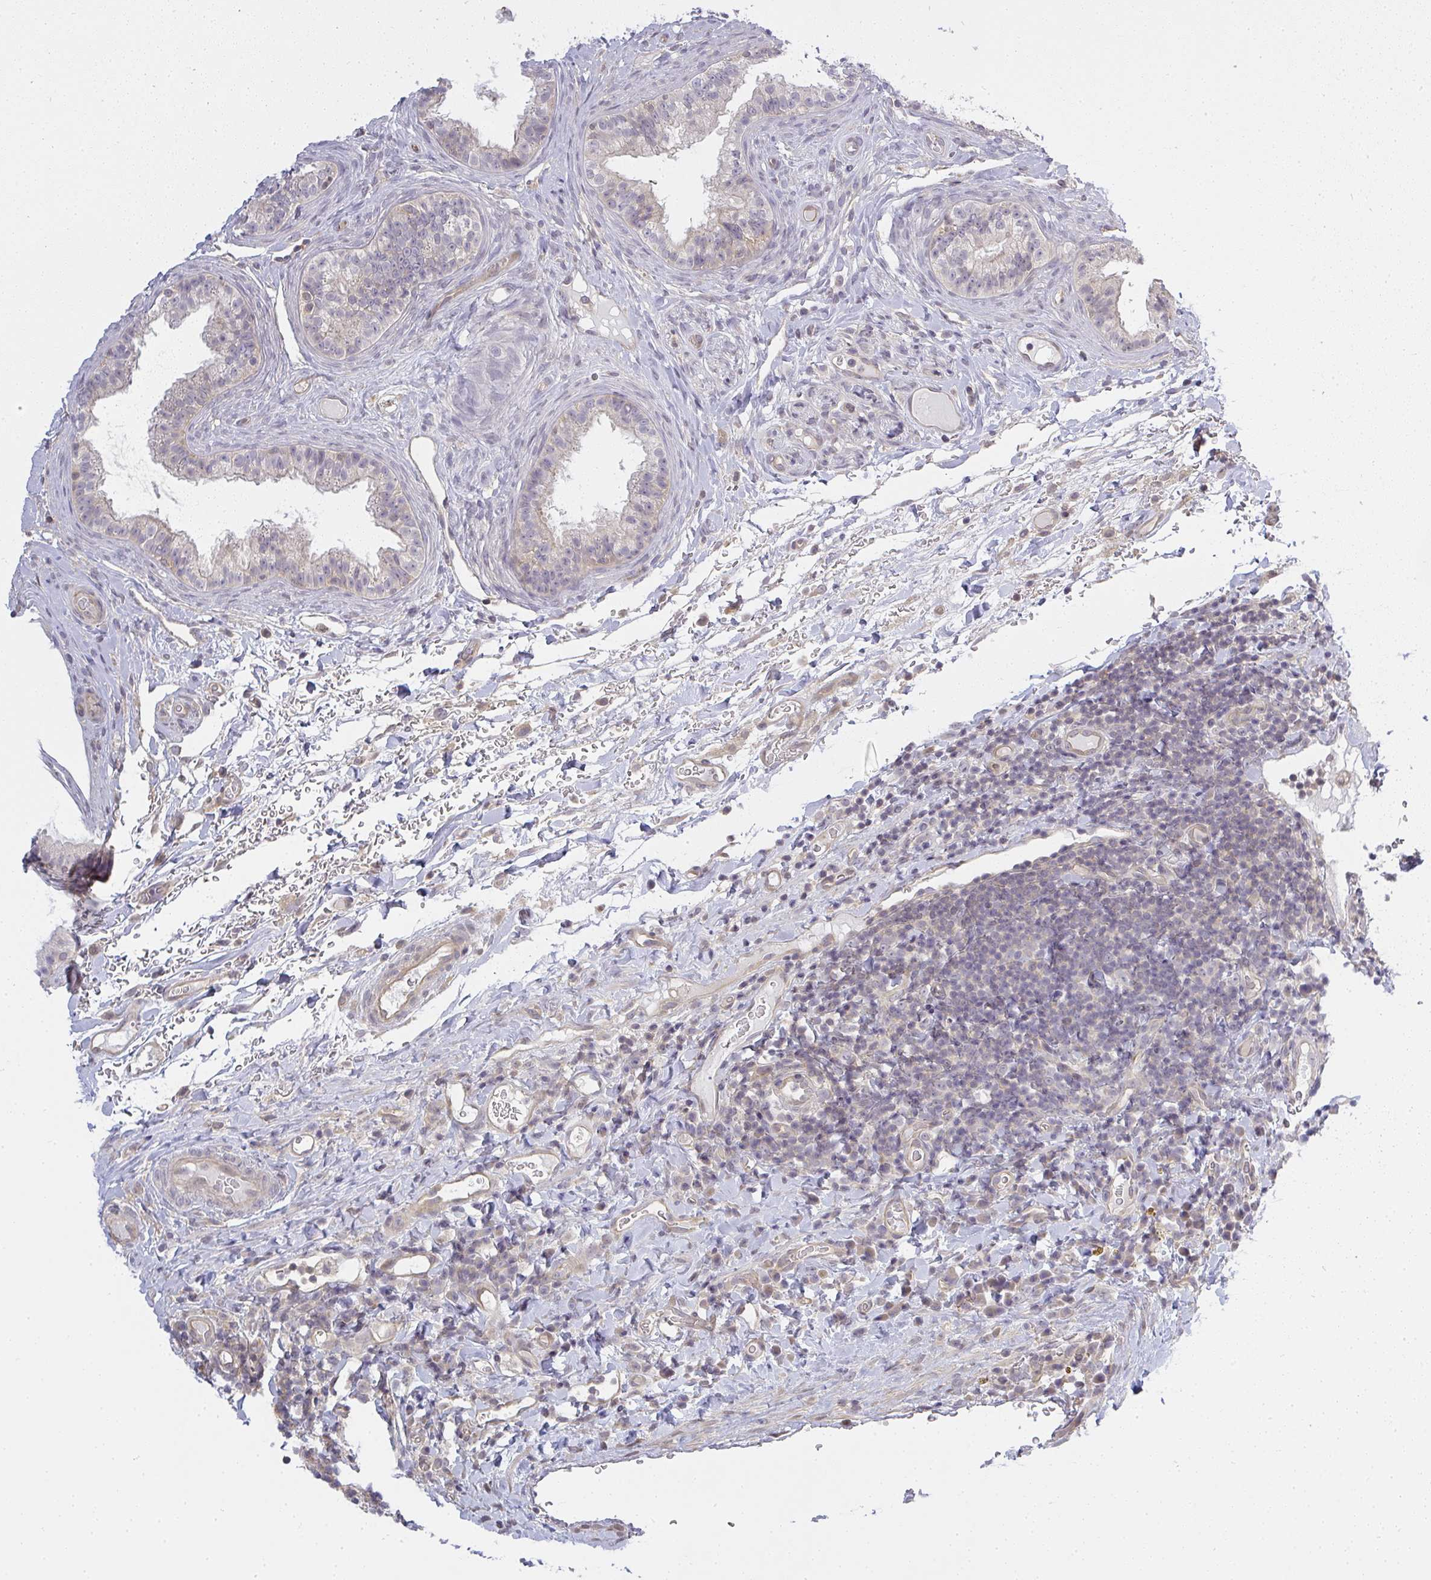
{"staining": {"intensity": "negative", "quantity": "none", "location": "none"}, "tissue": "epididymis", "cell_type": "Glandular cells", "image_type": "normal", "snomed": [{"axis": "morphology", "description": "Normal tissue, NOS"}, {"axis": "topography", "description": "Epididymis"}], "caption": "Glandular cells are negative for brown protein staining in benign epididymis. (Brightfield microscopy of DAB (3,3'-diaminobenzidine) IHC at high magnification).", "gene": "GSDMB", "patient": {"sex": "male", "age": 23}}